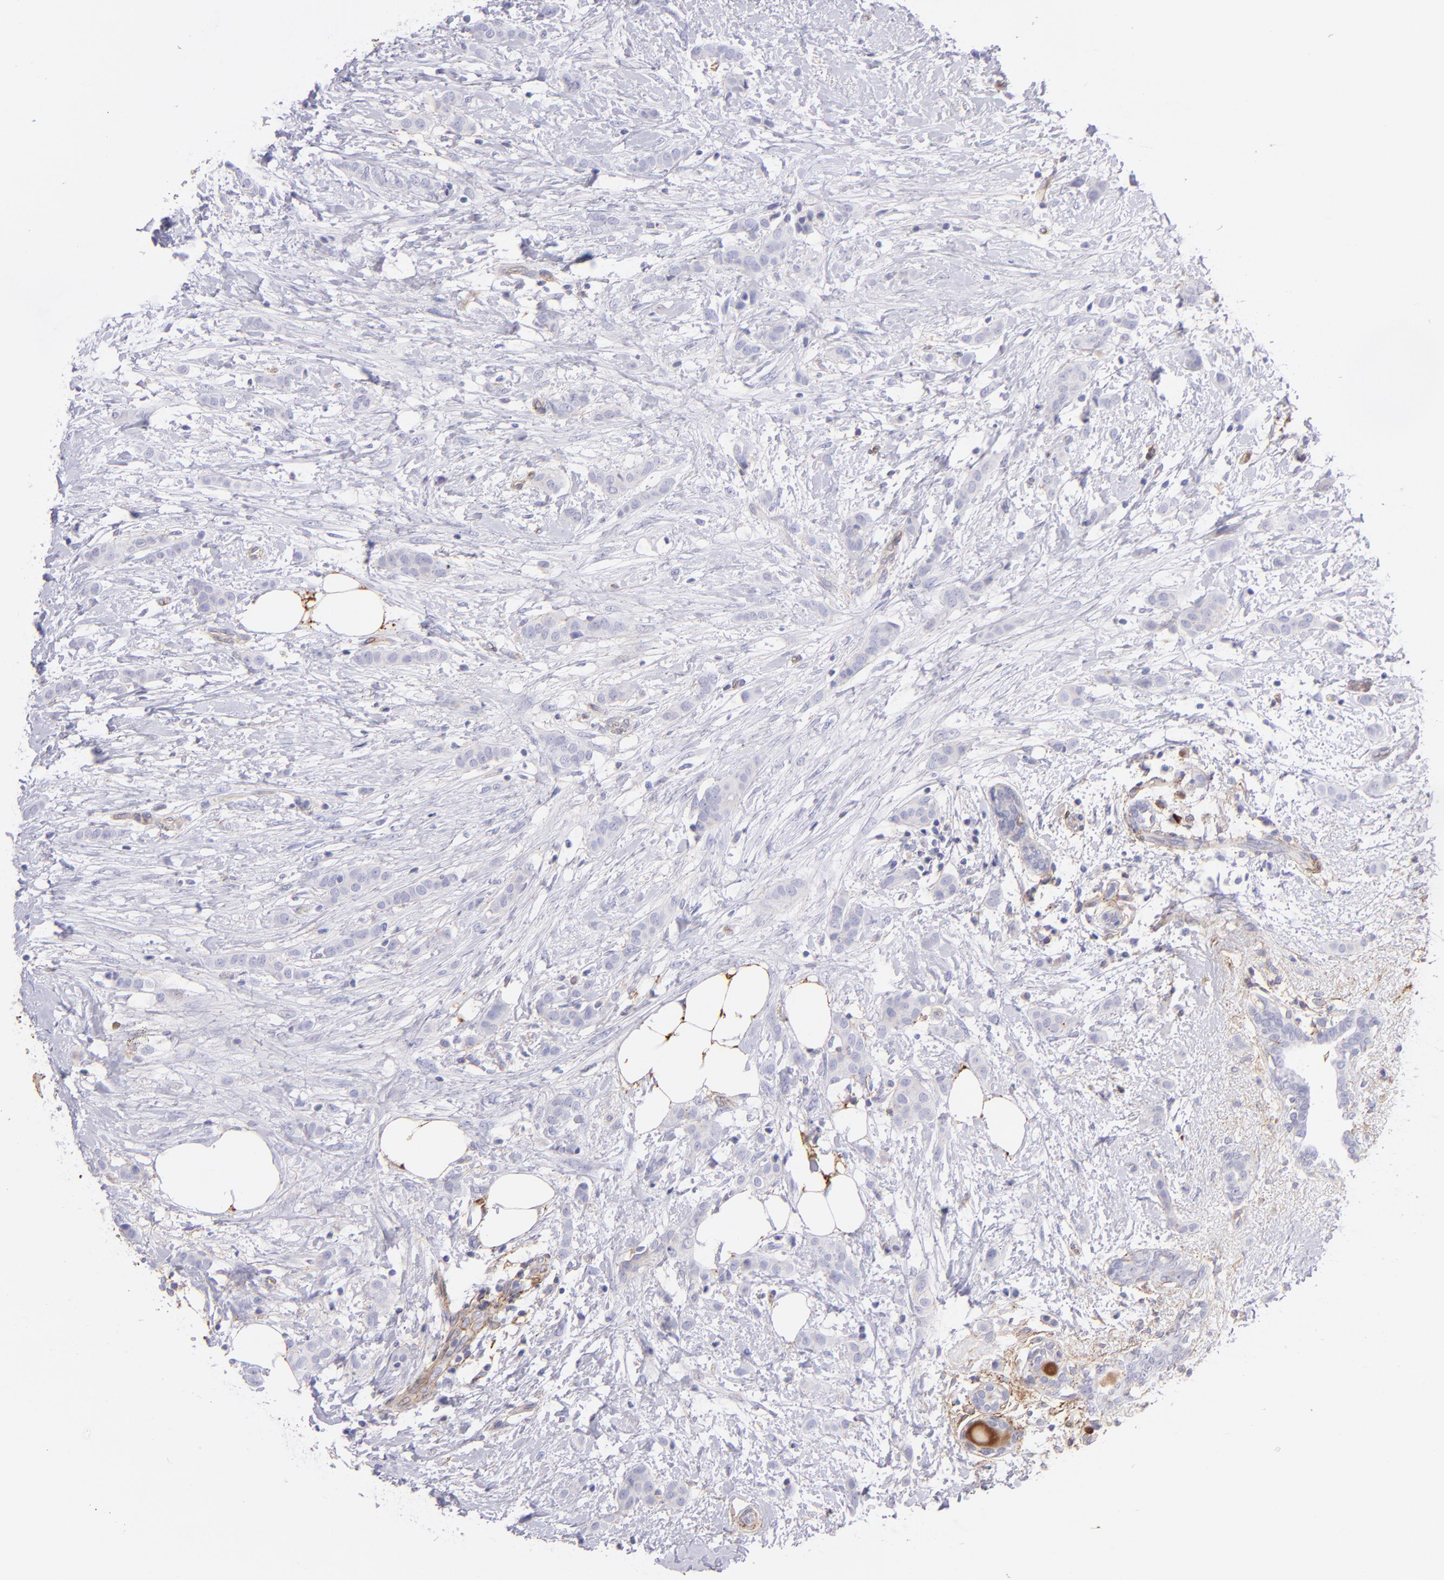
{"staining": {"intensity": "negative", "quantity": "none", "location": "none"}, "tissue": "breast cancer", "cell_type": "Tumor cells", "image_type": "cancer", "snomed": [{"axis": "morphology", "description": "Lobular carcinoma"}, {"axis": "topography", "description": "Breast"}], "caption": "DAB (3,3'-diaminobenzidine) immunohistochemical staining of lobular carcinoma (breast) displays no significant positivity in tumor cells.", "gene": "CD81", "patient": {"sex": "female", "age": 55}}